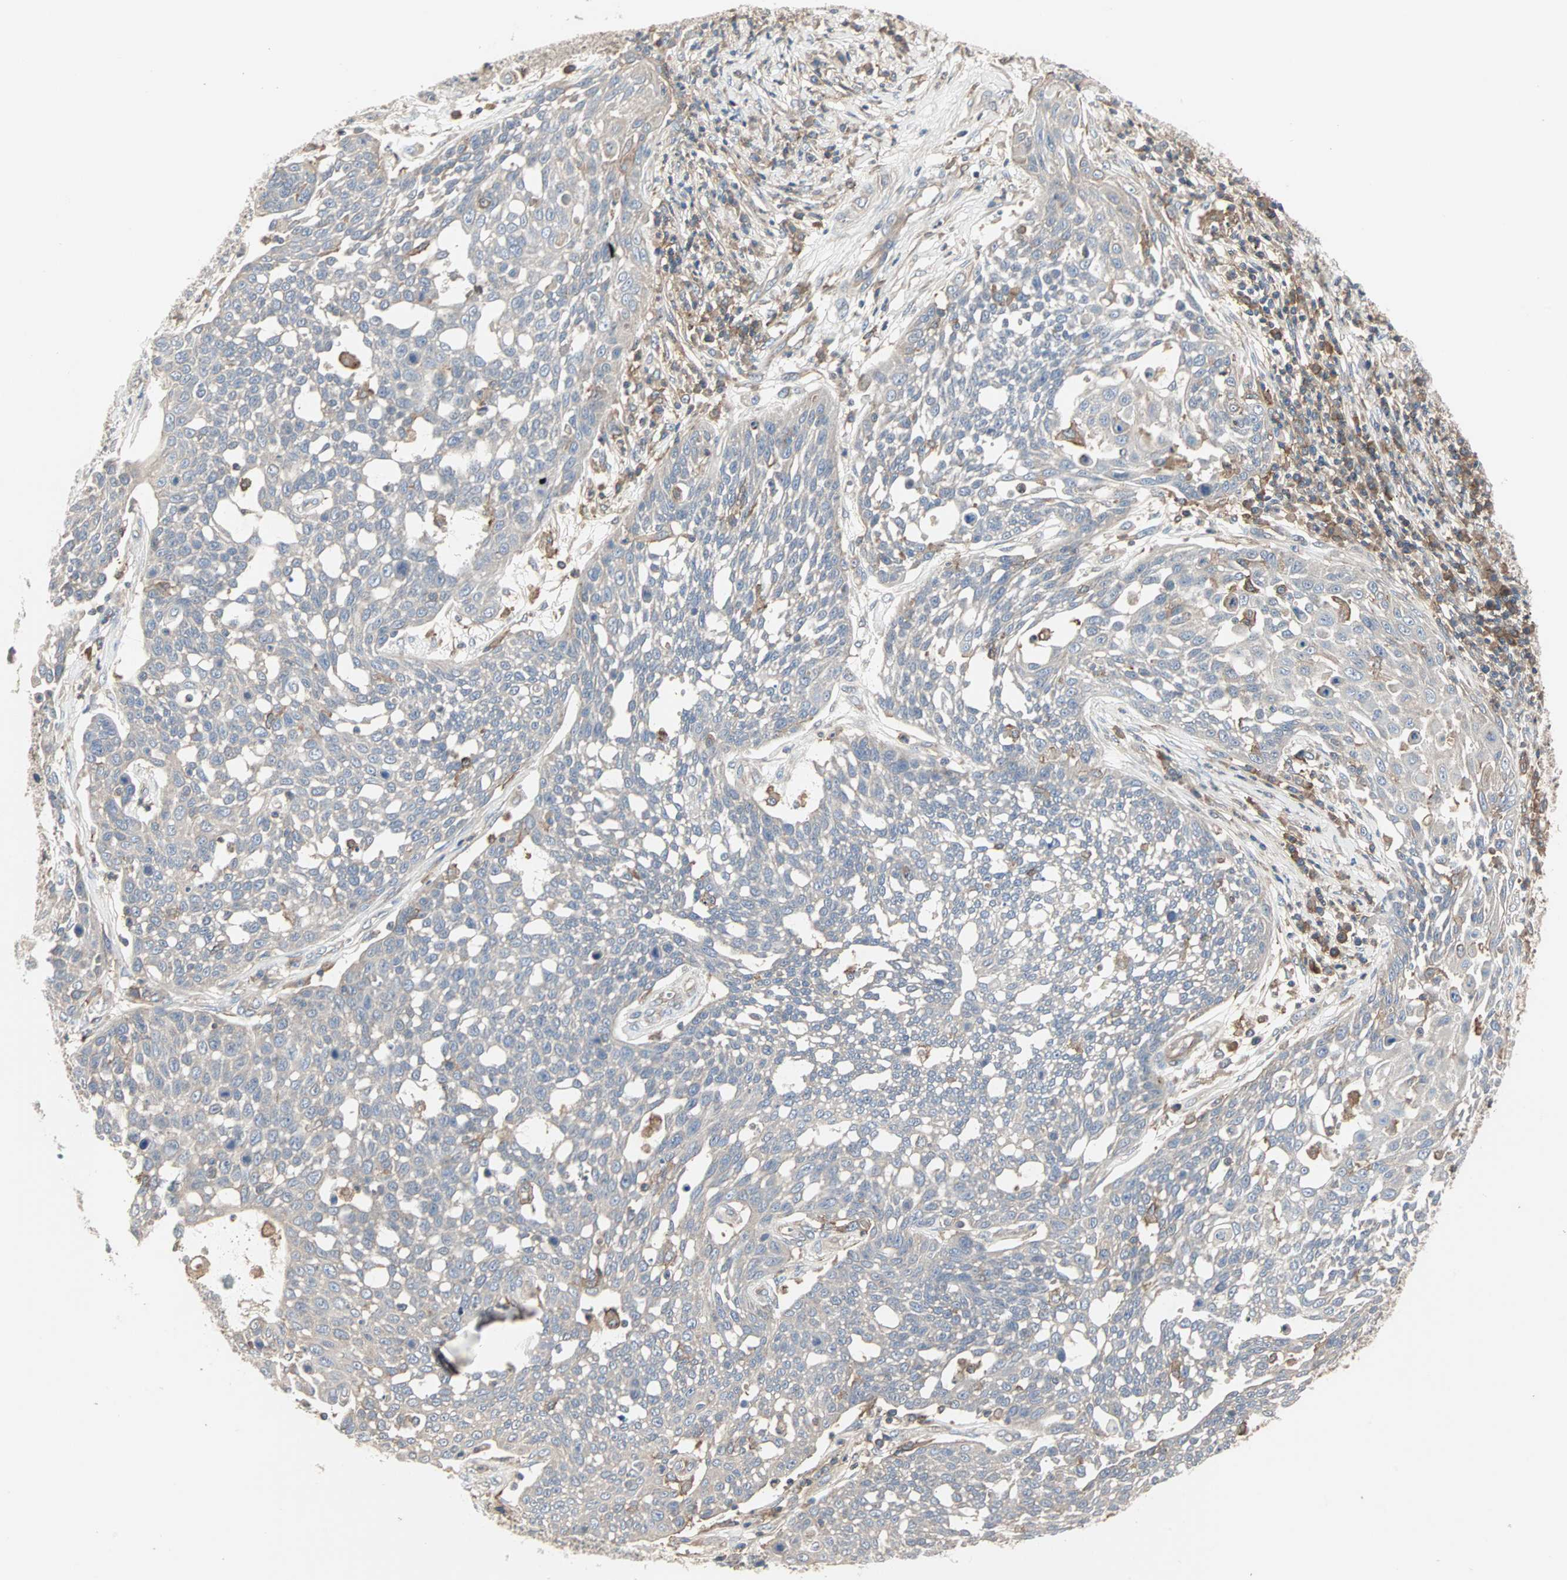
{"staining": {"intensity": "weak", "quantity": ">75%", "location": "cytoplasmic/membranous"}, "tissue": "cervical cancer", "cell_type": "Tumor cells", "image_type": "cancer", "snomed": [{"axis": "morphology", "description": "Squamous cell carcinoma, NOS"}, {"axis": "topography", "description": "Cervix"}], "caption": "Cervical squamous cell carcinoma stained for a protein shows weak cytoplasmic/membranous positivity in tumor cells.", "gene": "GNAI2", "patient": {"sex": "female", "age": 34}}